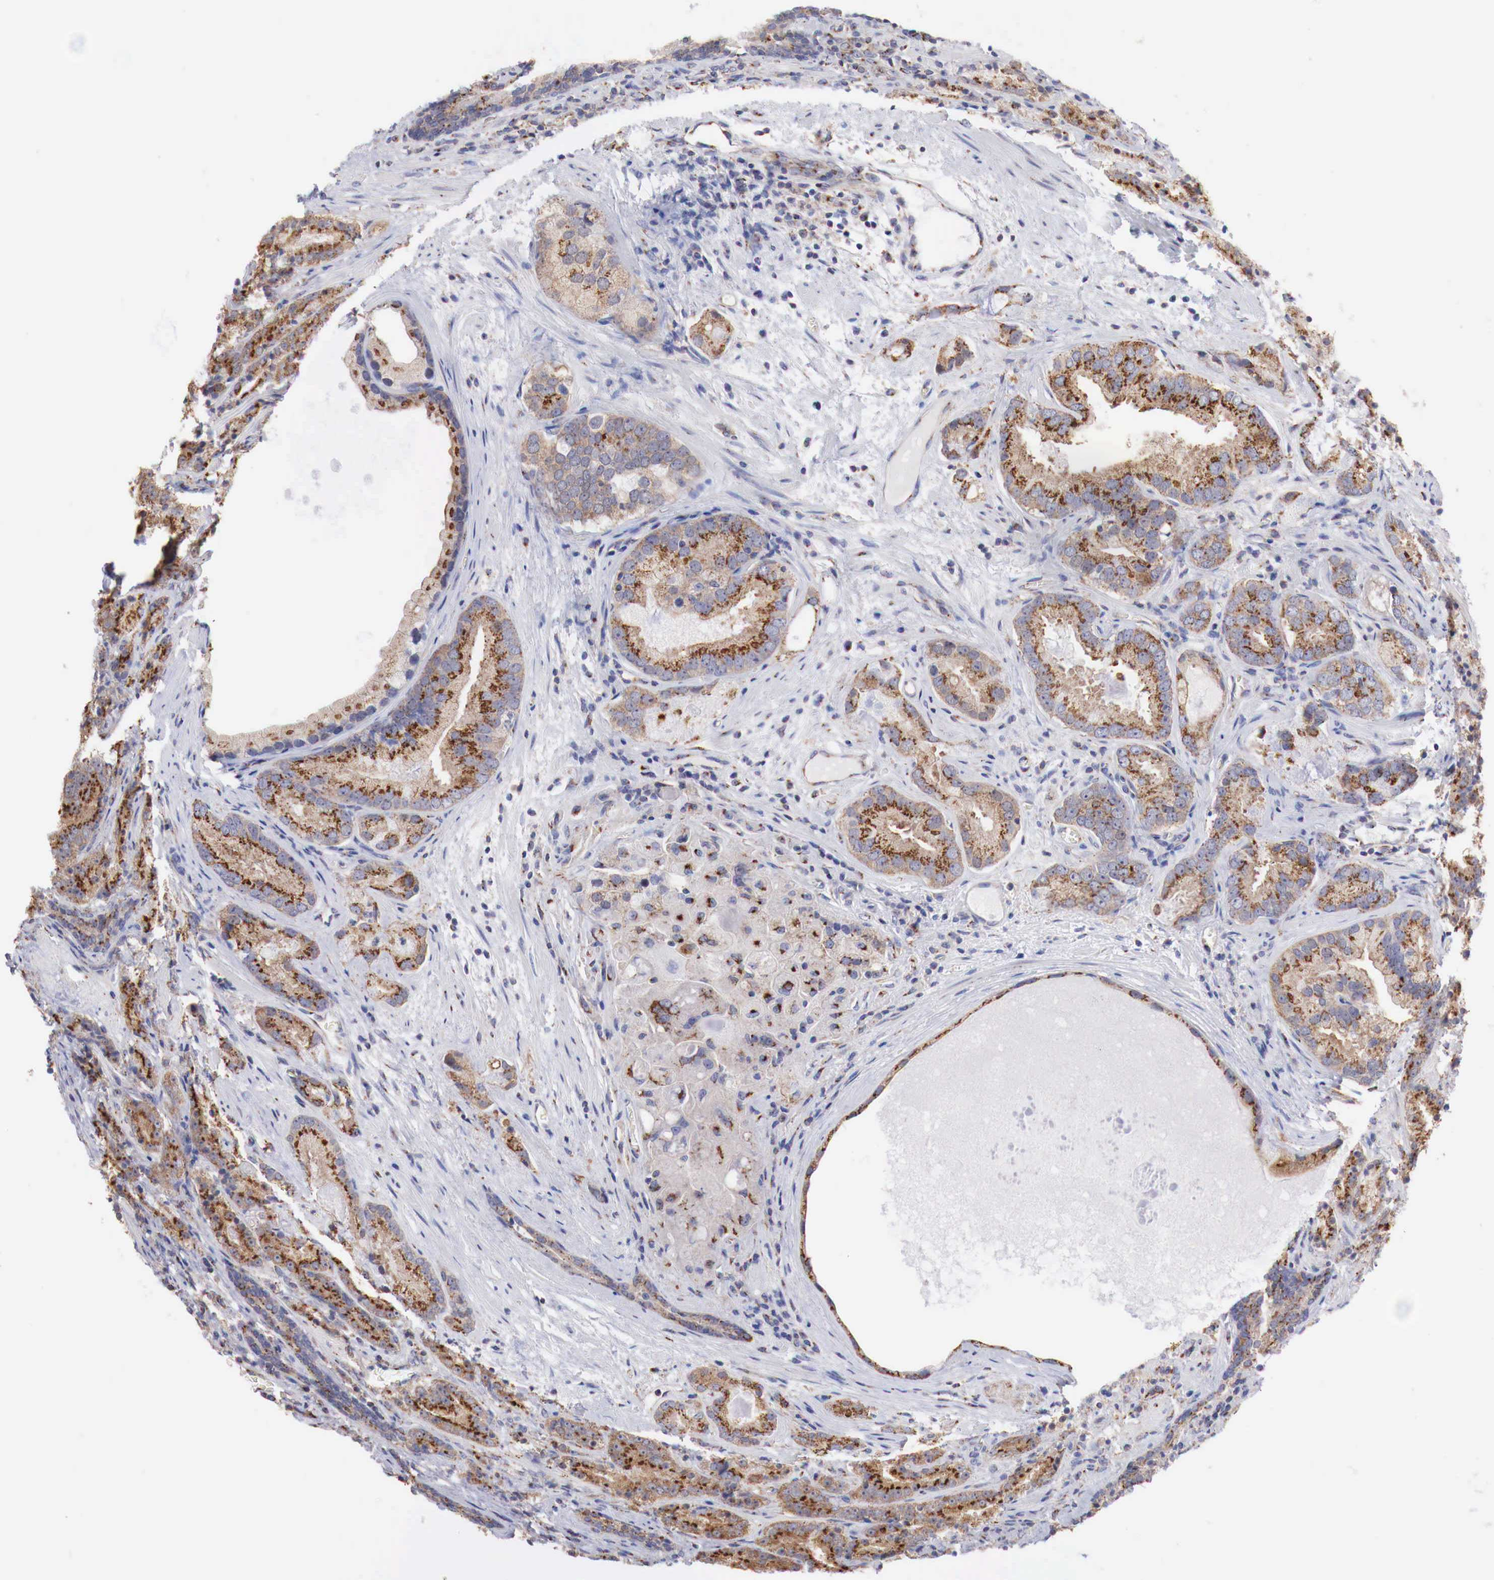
{"staining": {"intensity": "moderate", "quantity": ">75%", "location": "cytoplasmic/membranous"}, "tissue": "prostate cancer", "cell_type": "Tumor cells", "image_type": "cancer", "snomed": [{"axis": "morphology", "description": "Adenocarcinoma, Medium grade"}, {"axis": "topography", "description": "Prostate"}], "caption": "High-power microscopy captured an immunohistochemistry image of prostate adenocarcinoma (medium-grade), revealing moderate cytoplasmic/membranous positivity in approximately >75% of tumor cells. The protein of interest is stained brown, and the nuclei are stained in blue (DAB IHC with brightfield microscopy, high magnification).", "gene": "SYAP1", "patient": {"sex": "male", "age": 70}}